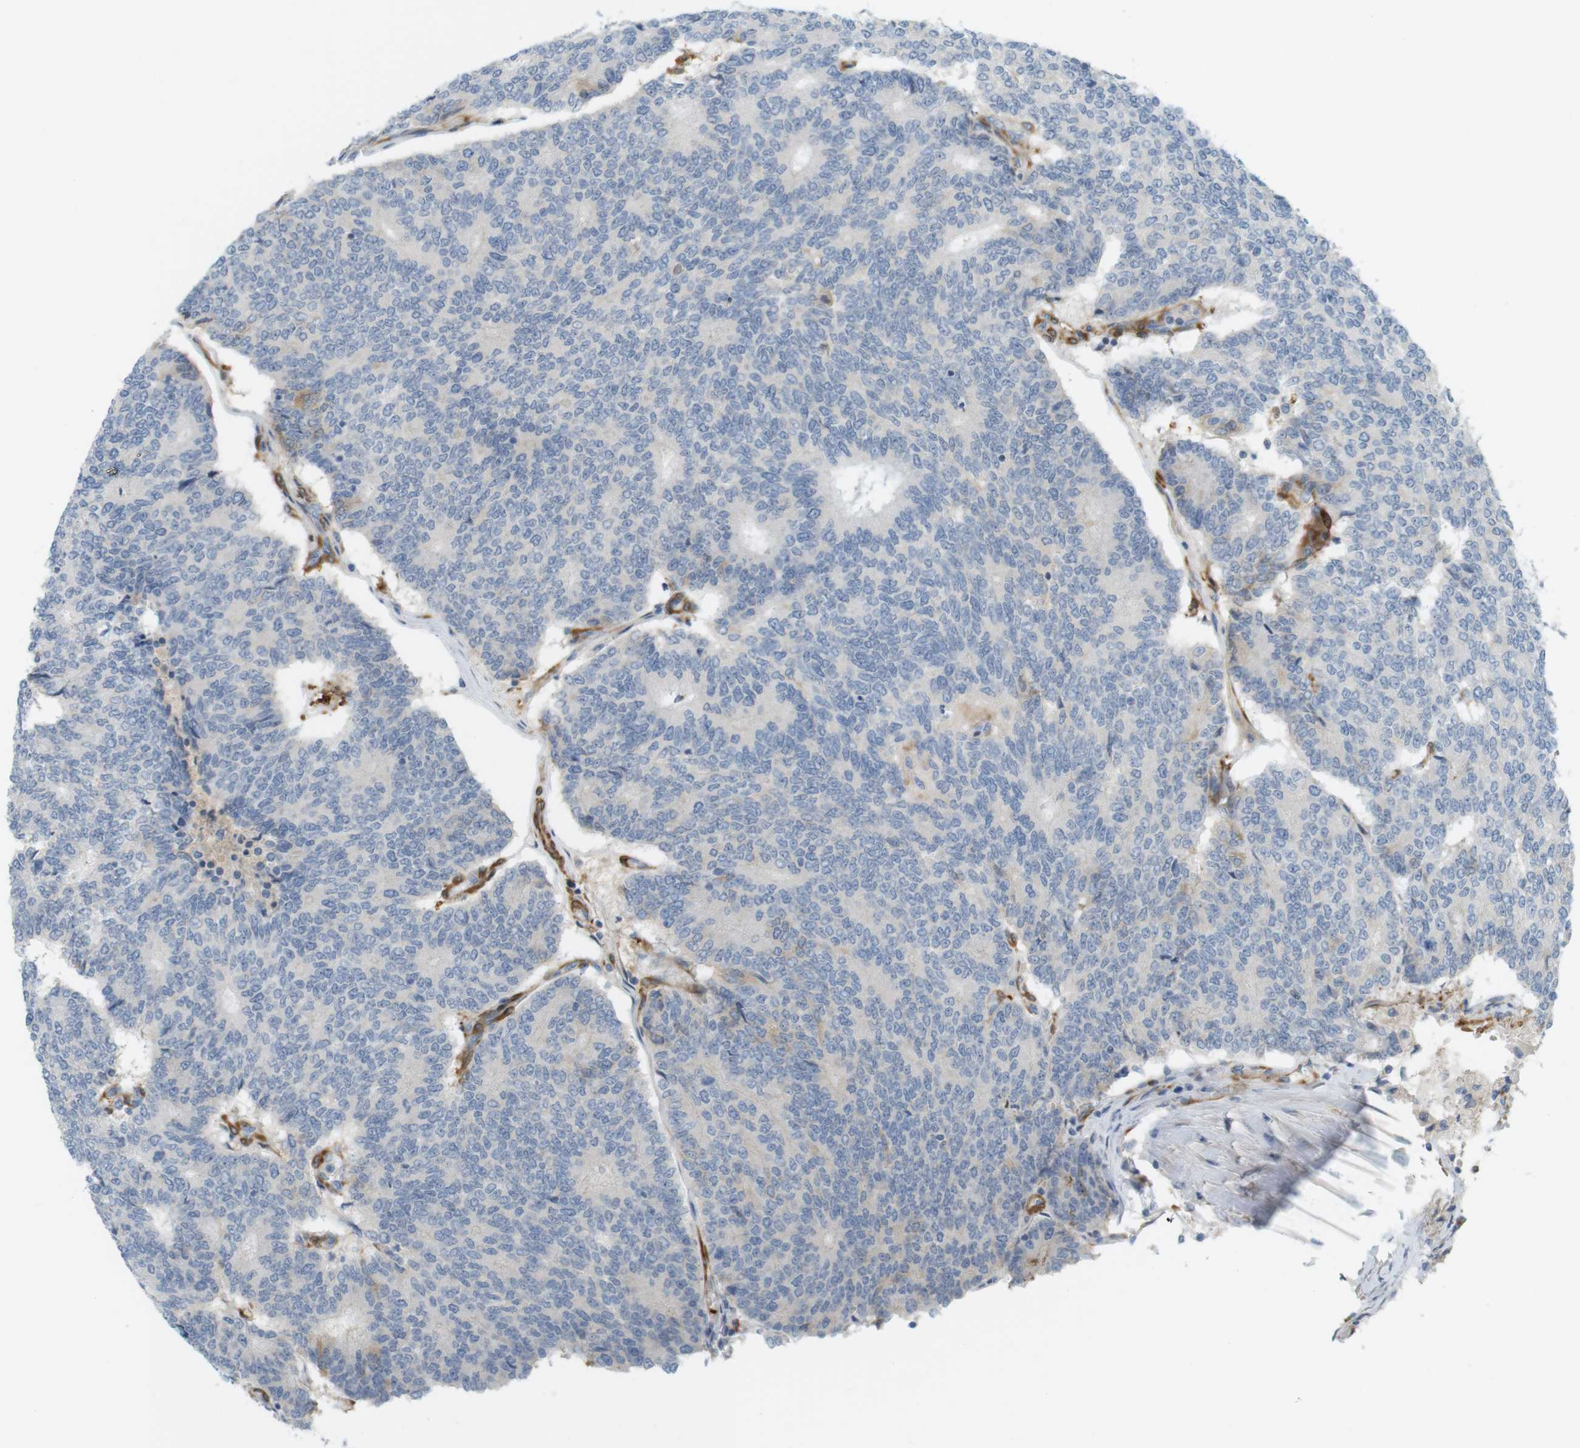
{"staining": {"intensity": "negative", "quantity": "none", "location": "none"}, "tissue": "prostate cancer", "cell_type": "Tumor cells", "image_type": "cancer", "snomed": [{"axis": "morphology", "description": "Normal tissue, NOS"}, {"axis": "morphology", "description": "Adenocarcinoma, High grade"}, {"axis": "topography", "description": "Prostate"}, {"axis": "topography", "description": "Seminal veicle"}], "caption": "The micrograph shows no significant expression in tumor cells of prostate cancer.", "gene": "PDE3A", "patient": {"sex": "male", "age": 55}}